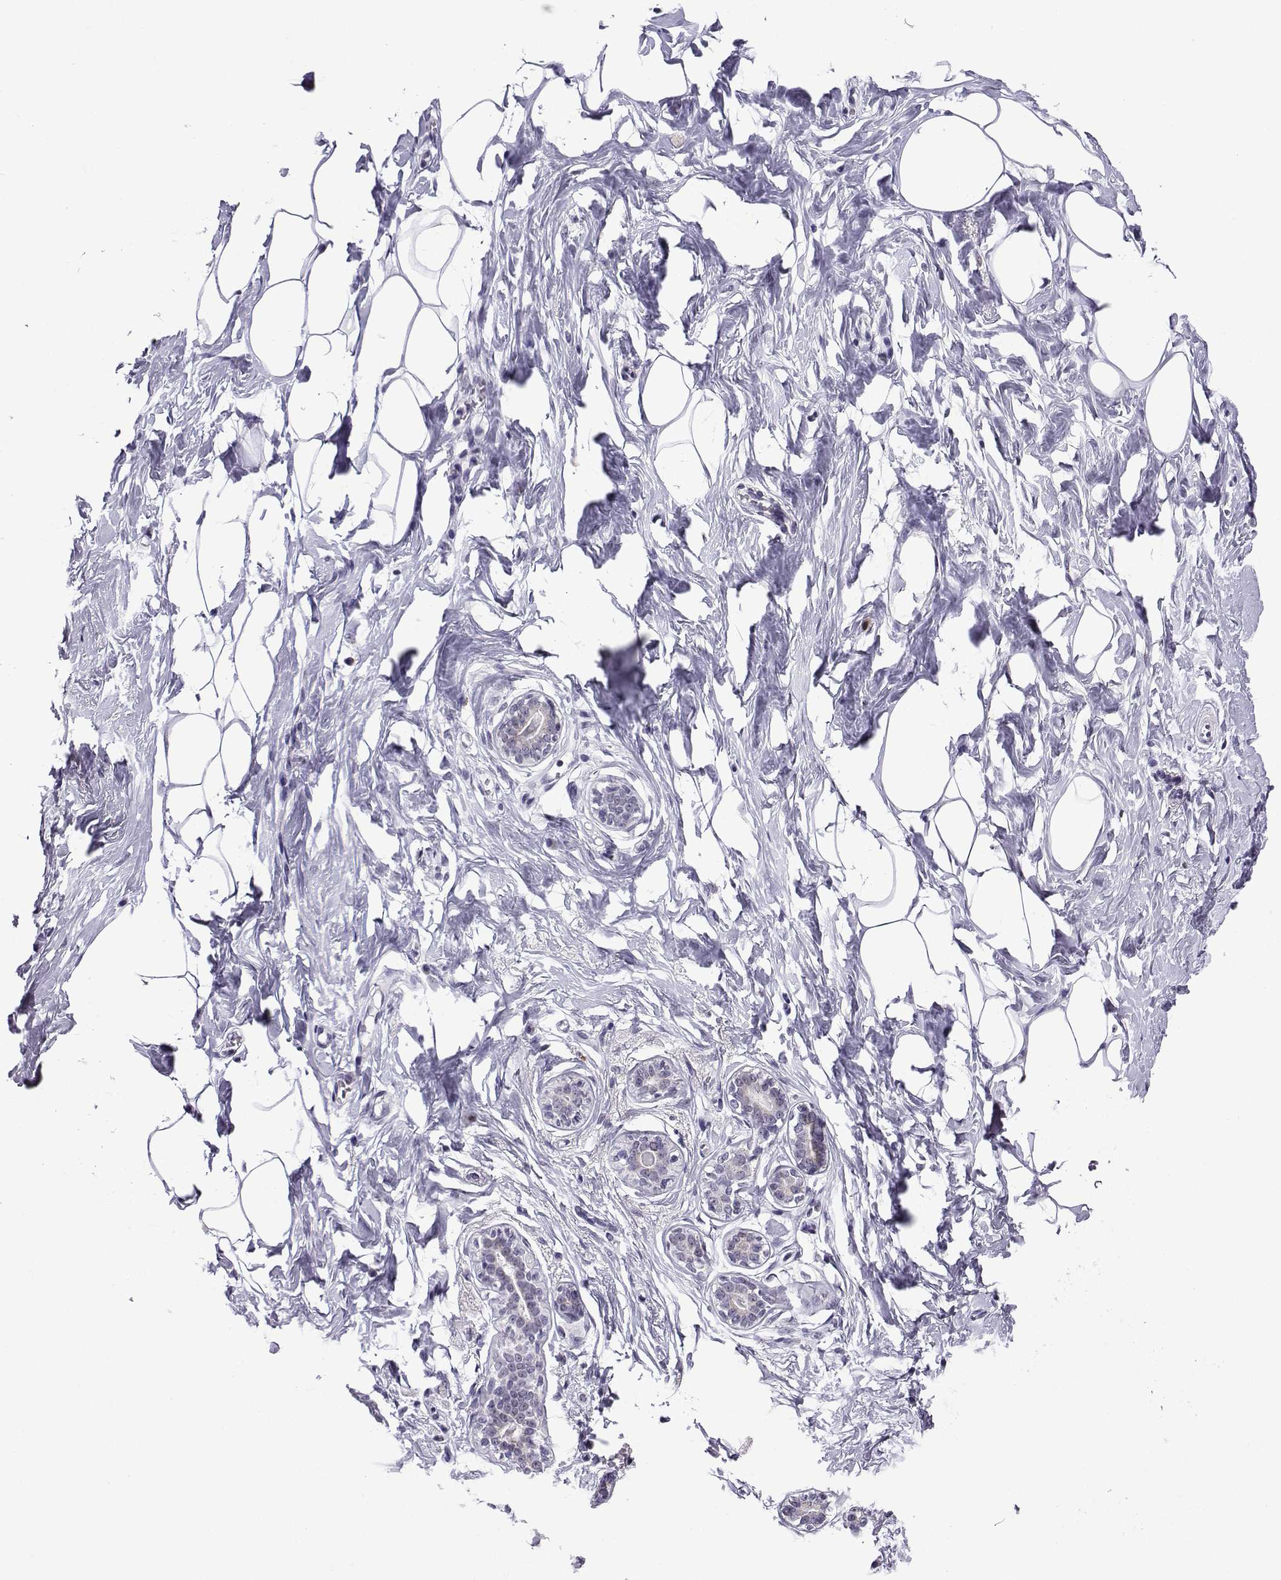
{"staining": {"intensity": "negative", "quantity": "none", "location": "none"}, "tissue": "breast", "cell_type": "Adipocytes", "image_type": "normal", "snomed": [{"axis": "morphology", "description": "Normal tissue, NOS"}, {"axis": "morphology", "description": "Lobular carcinoma, in situ"}, {"axis": "topography", "description": "Breast"}], "caption": "An IHC image of benign breast is shown. There is no staining in adipocytes of breast. The staining is performed using DAB (3,3'-diaminobenzidine) brown chromogen with nuclei counter-stained in using hematoxylin.", "gene": "HTR7", "patient": {"sex": "female", "age": 35}}